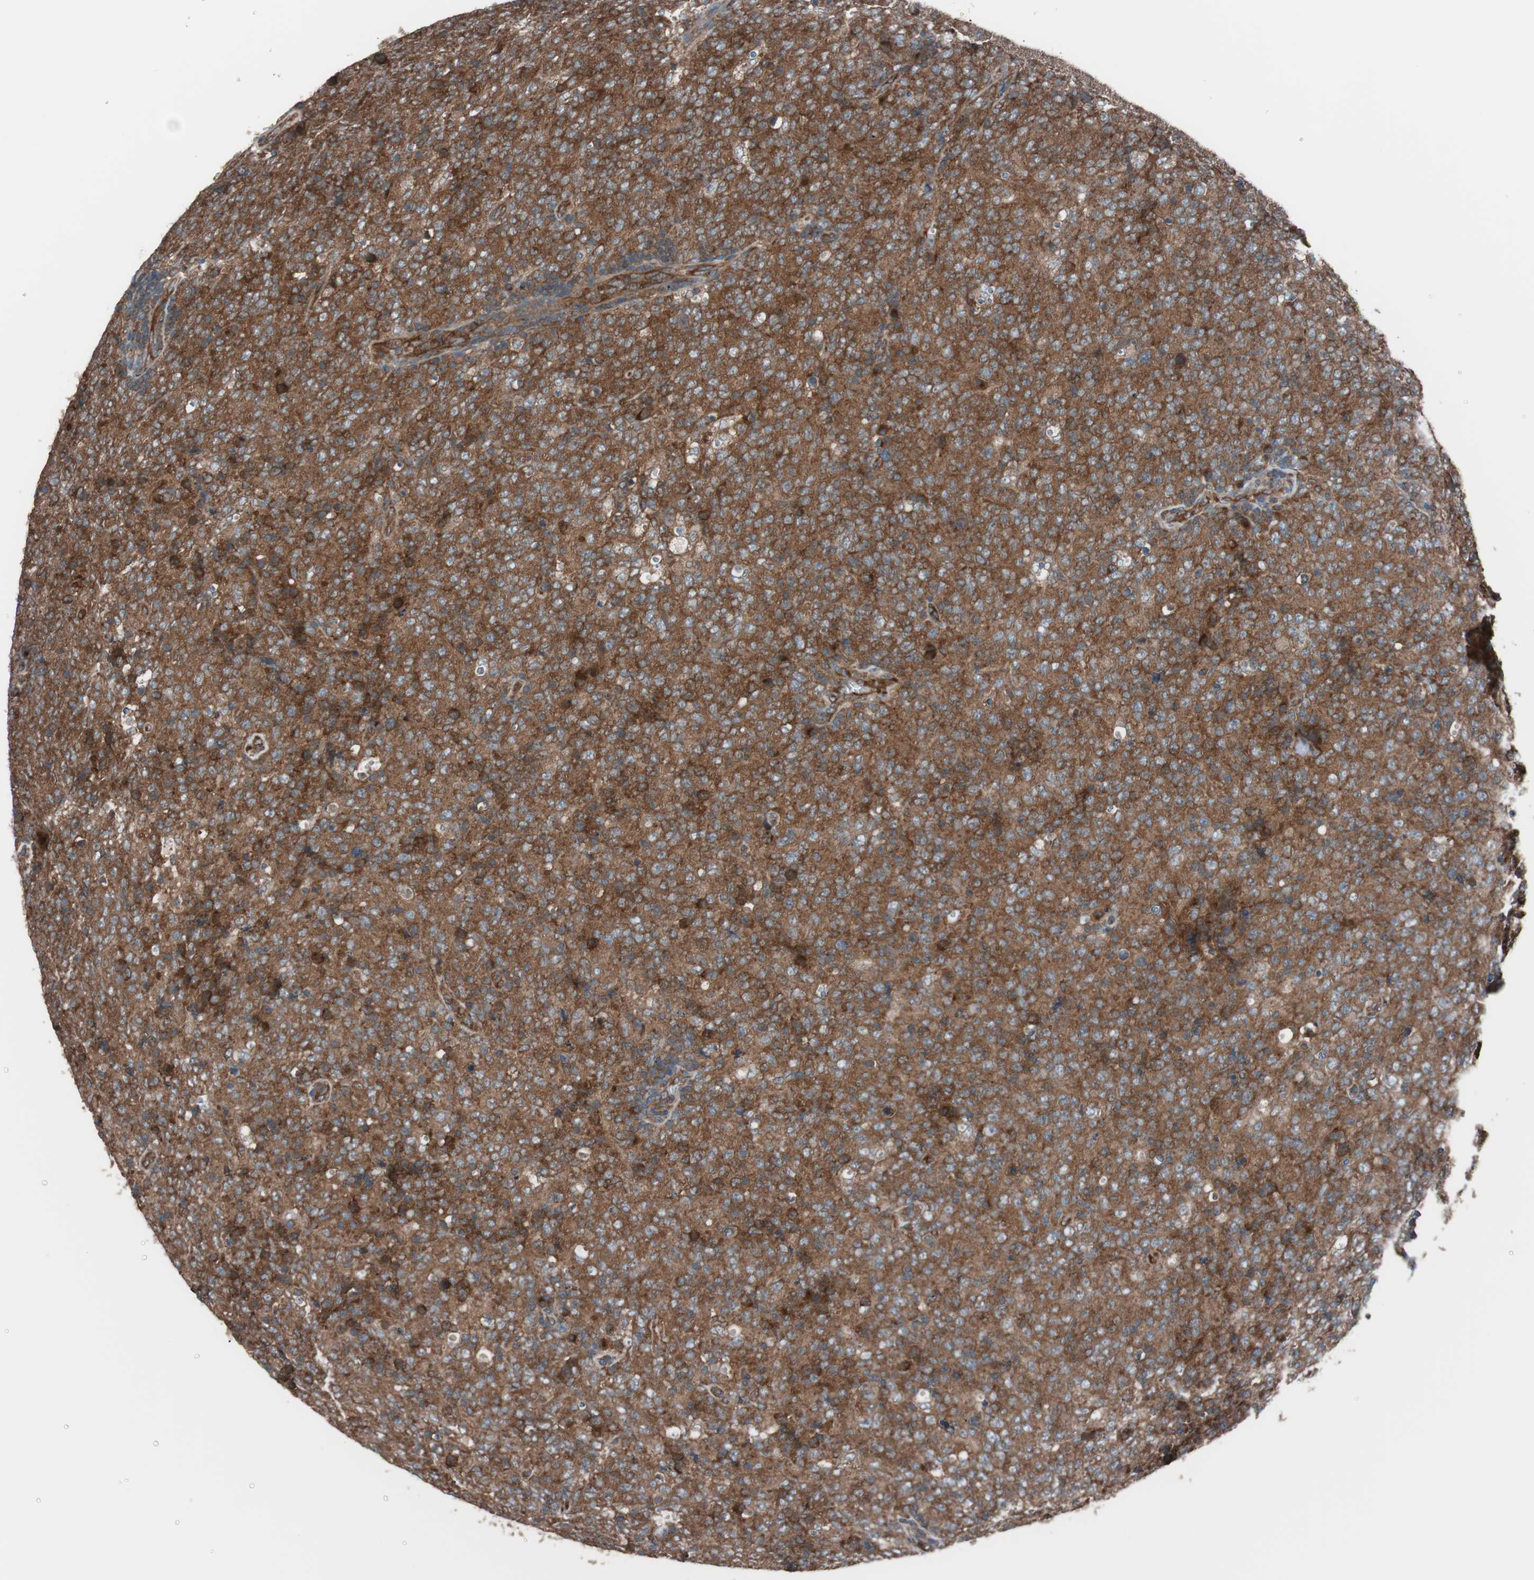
{"staining": {"intensity": "strong", "quantity": ">75%", "location": "cytoplasmic/membranous"}, "tissue": "lymphoma", "cell_type": "Tumor cells", "image_type": "cancer", "snomed": [{"axis": "morphology", "description": "Malignant lymphoma, non-Hodgkin's type, High grade"}, {"axis": "topography", "description": "Tonsil"}], "caption": "This micrograph exhibits immunohistochemistry (IHC) staining of lymphoma, with high strong cytoplasmic/membranous expression in approximately >75% of tumor cells.", "gene": "SEC31A", "patient": {"sex": "female", "age": 36}}